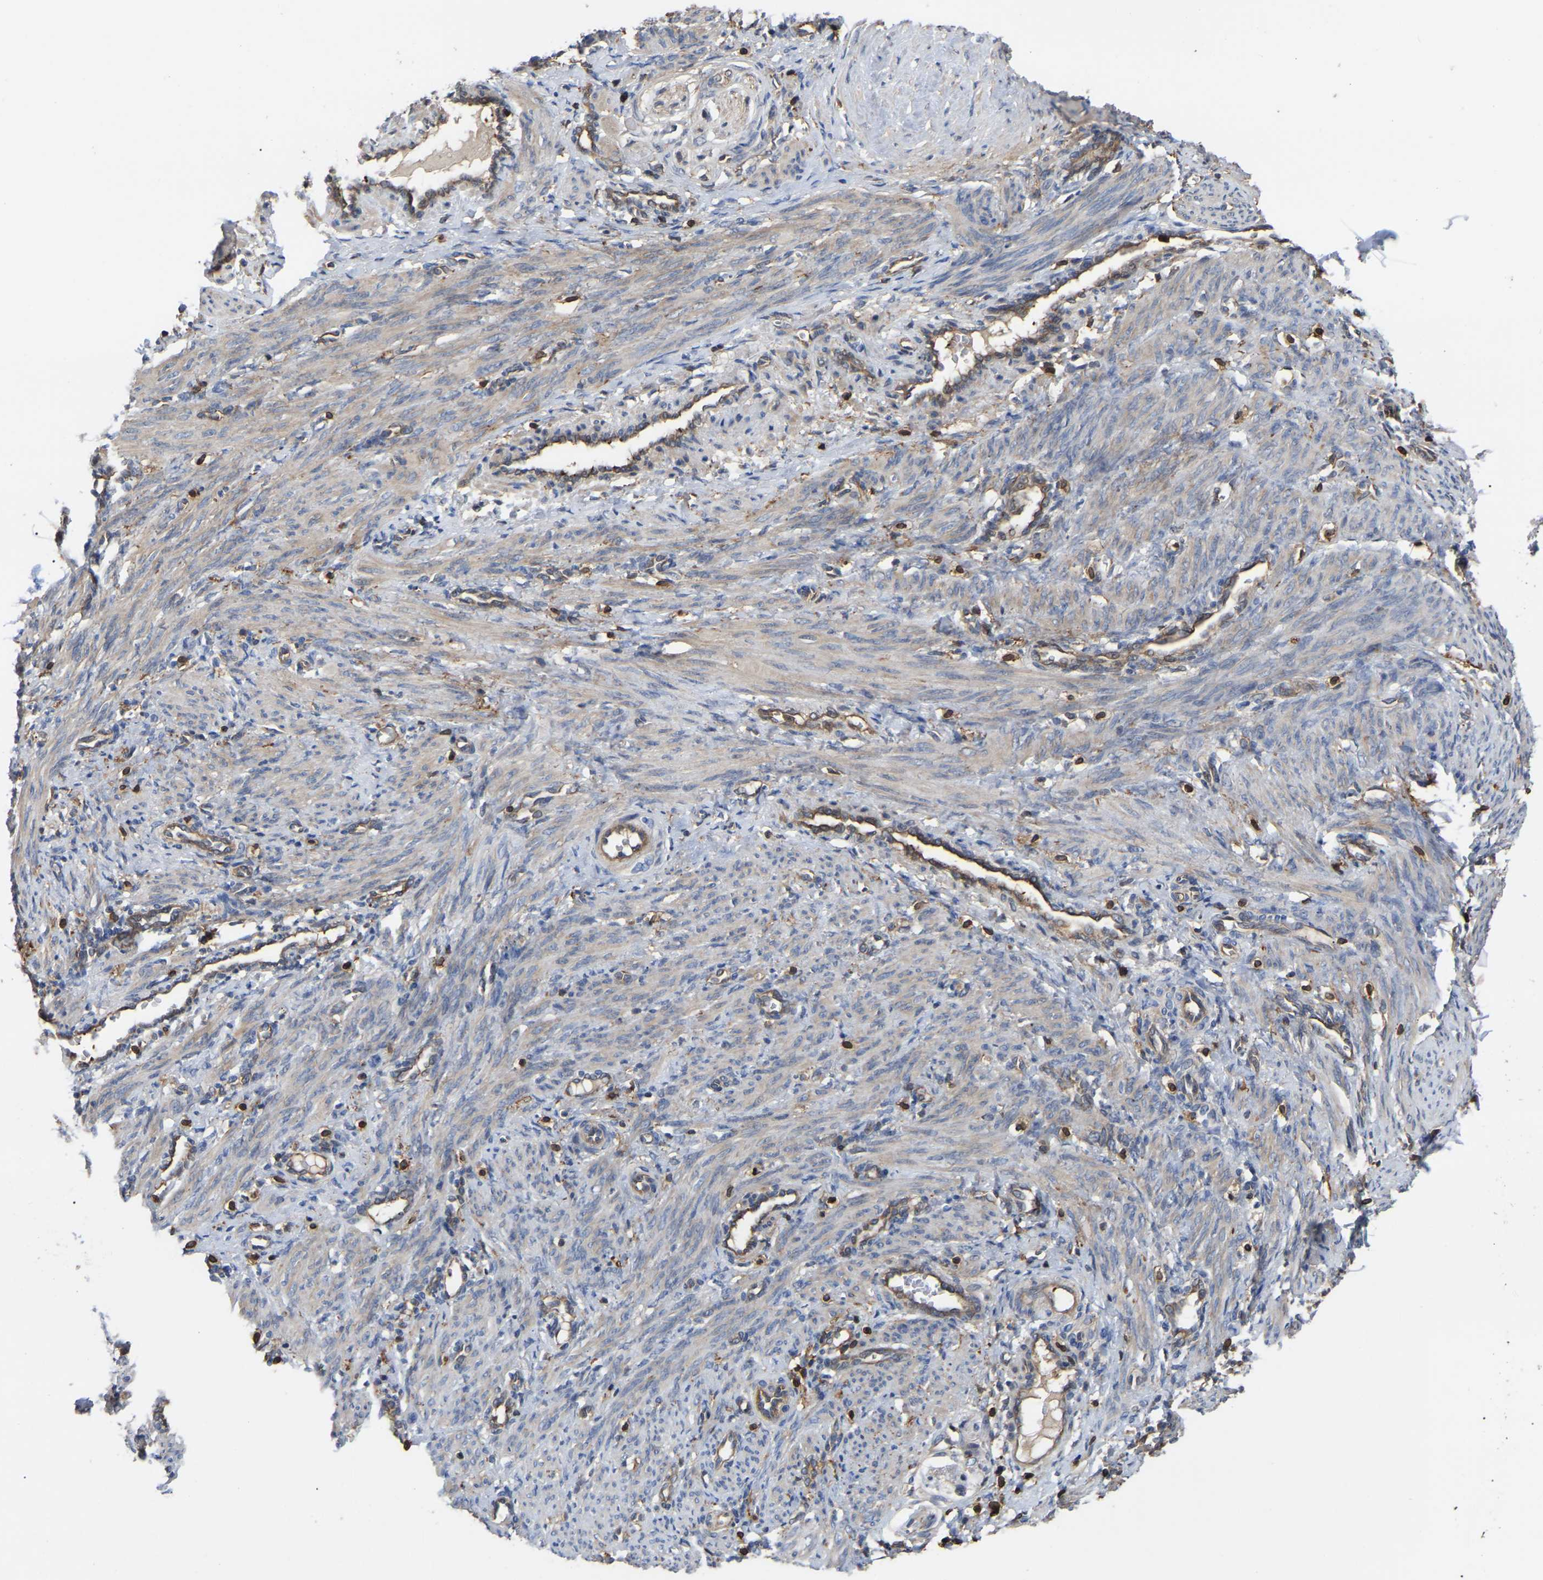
{"staining": {"intensity": "weak", "quantity": "<25%", "location": "cytoplasmic/membranous"}, "tissue": "smooth muscle", "cell_type": "Smooth muscle cells", "image_type": "normal", "snomed": [{"axis": "morphology", "description": "Normal tissue, NOS"}, {"axis": "topography", "description": "Endometrium"}], "caption": "Immunohistochemistry micrograph of benign human smooth muscle stained for a protein (brown), which shows no expression in smooth muscle cells.", "gene": "CIT", "patient": {"sex": "female", "age": 33}}